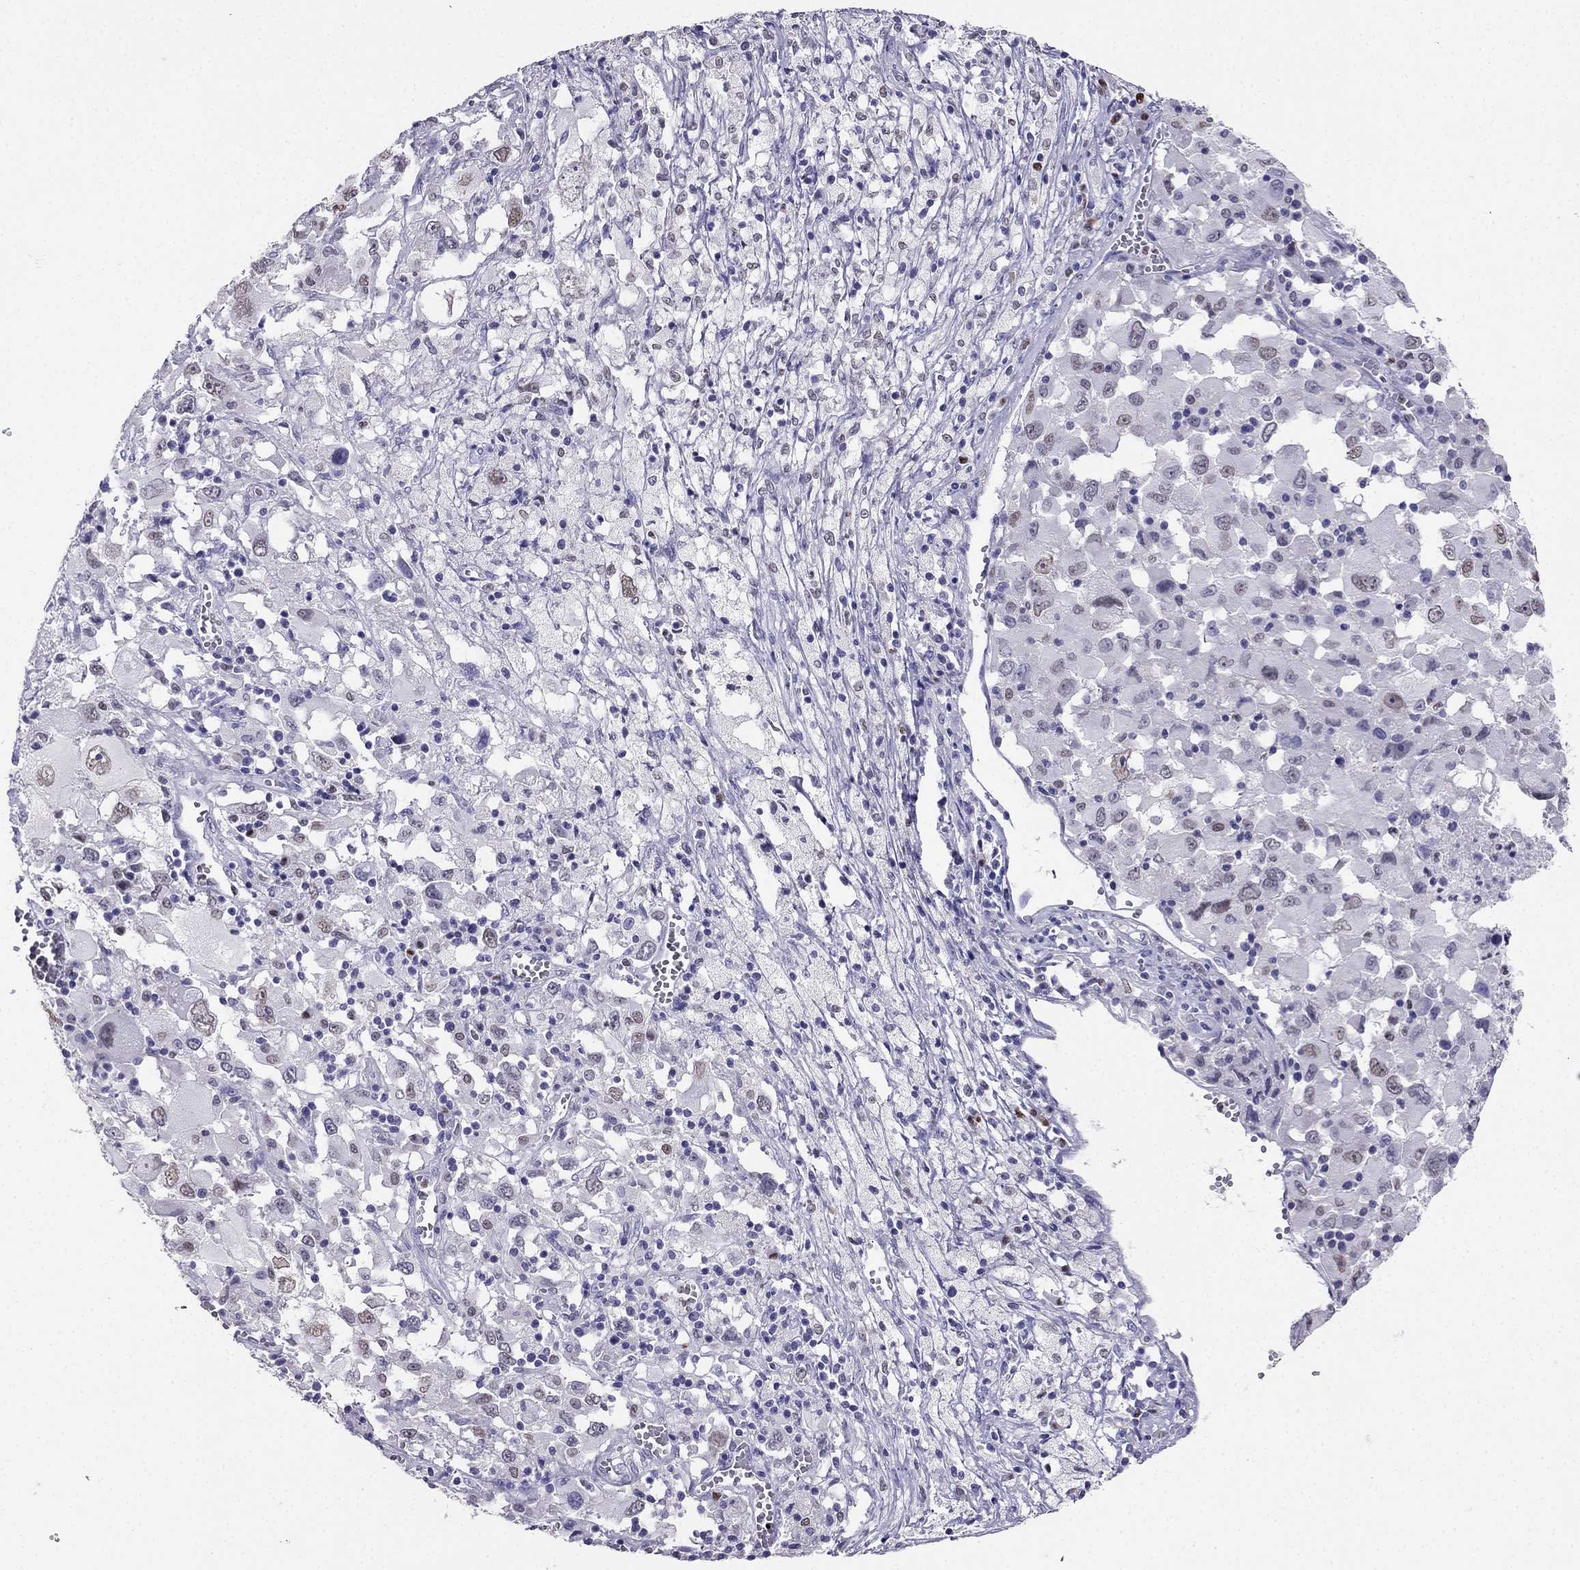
{"staining": {"intensity": "weak", "quantity": "<25%", "location": "nuclear"}, "tissue": "melanoma", "cell_type": "Tumor cells", "image_type": "cancer", "snomed": [{"axis": "morphology", "description": "Malignant melanoma, Metastatic site"}, {"axis": "topography", "description": "Soft tissue"}], "caption": "Image shows no significant protein positivity in tumor cells of melanoma.", "gene": "ARID3A", "patient": {"sex": "male", "age": 50}}